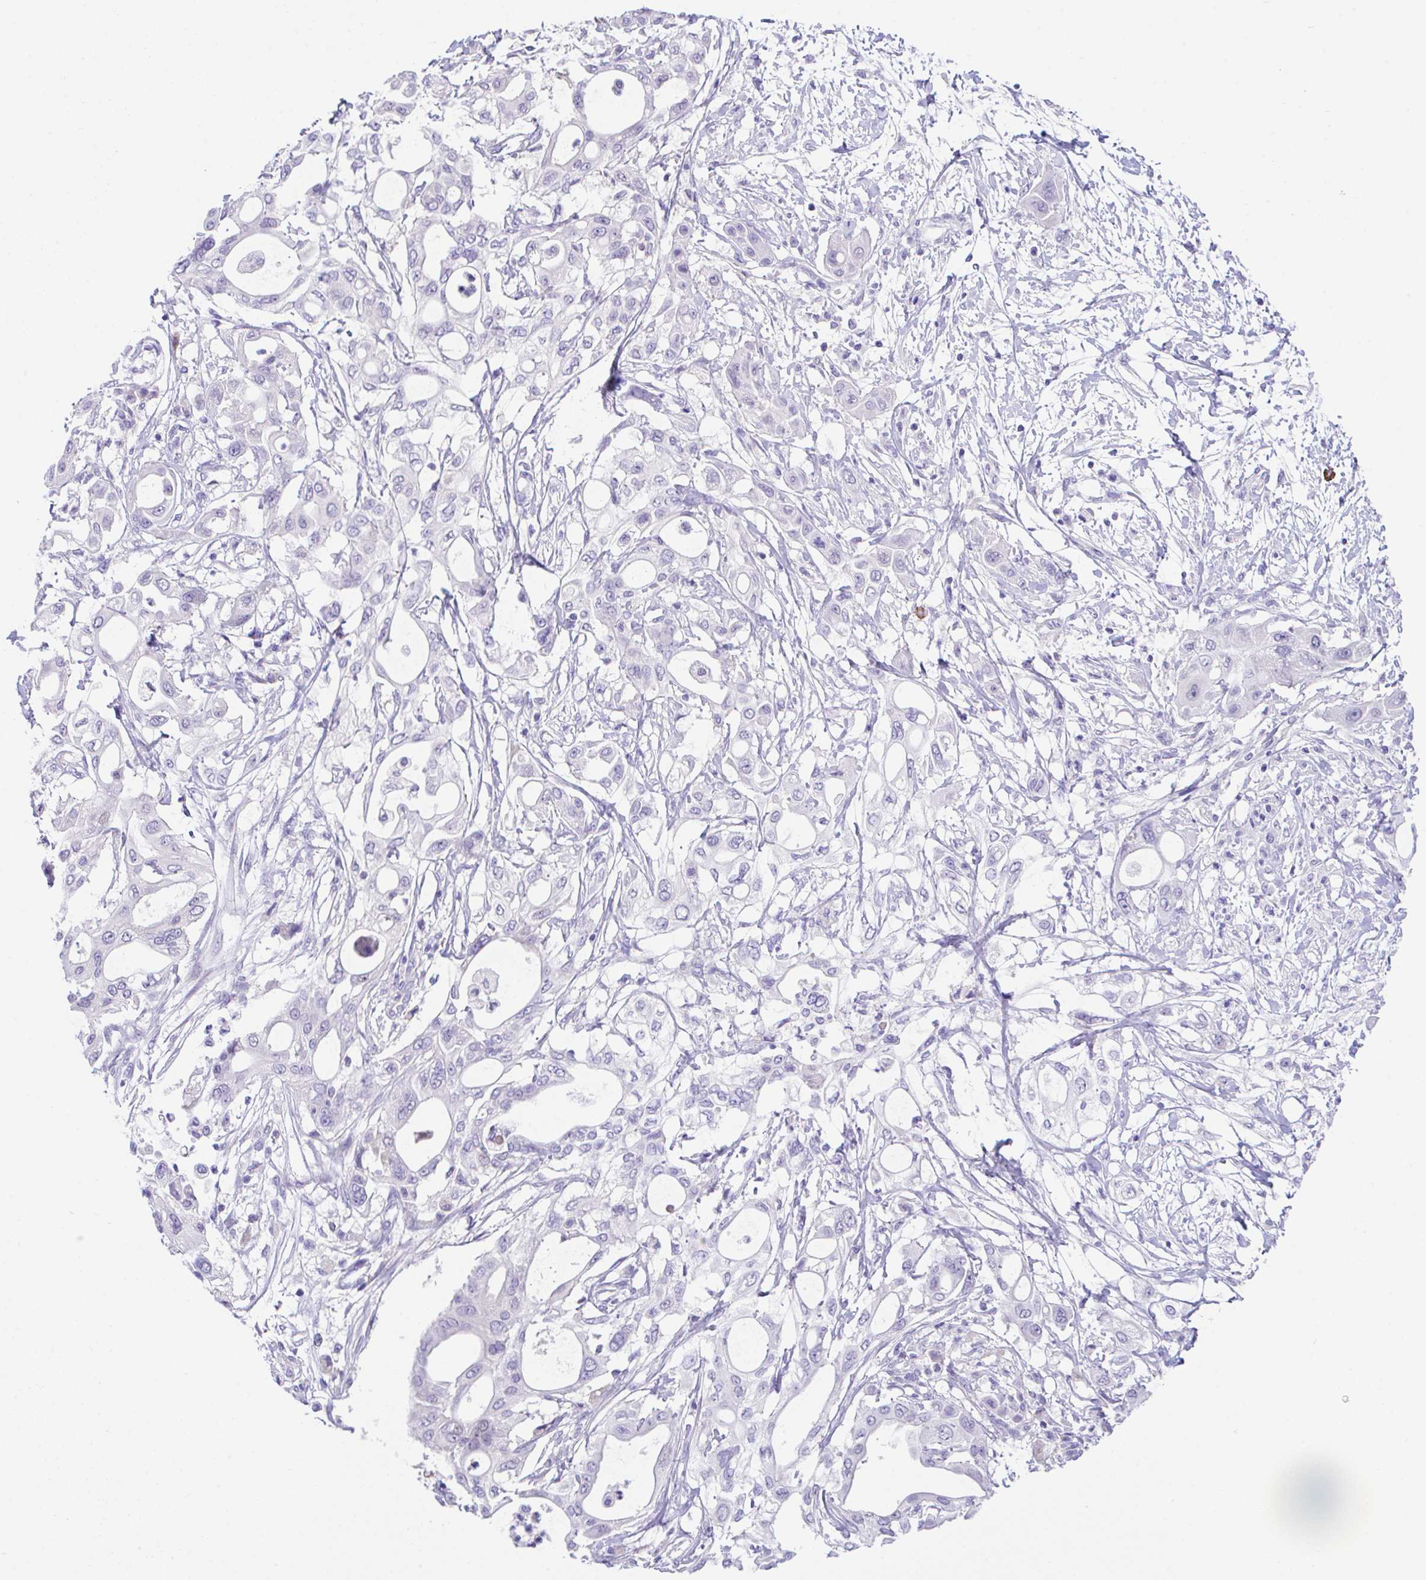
{"staining": {"intensity": "negative", "quantity": "none", "location": "none"}, "tissue": "pancreatic cancer", "cell_type": "Tumor cells", "image_type": "cancer", "snomed": [{"axis": "morphology", "description": "Adenocarcinoma, NOS"}, {"axis": "topography", "description": "Pancreas"}], "caption": "A micrograph of human pancreatic adenocarcinoma is negative for staining in tumor cells. Nuclei are stained in blue.", "gene": "HACD4", "patient": {"sex": "male", "age": 68}}